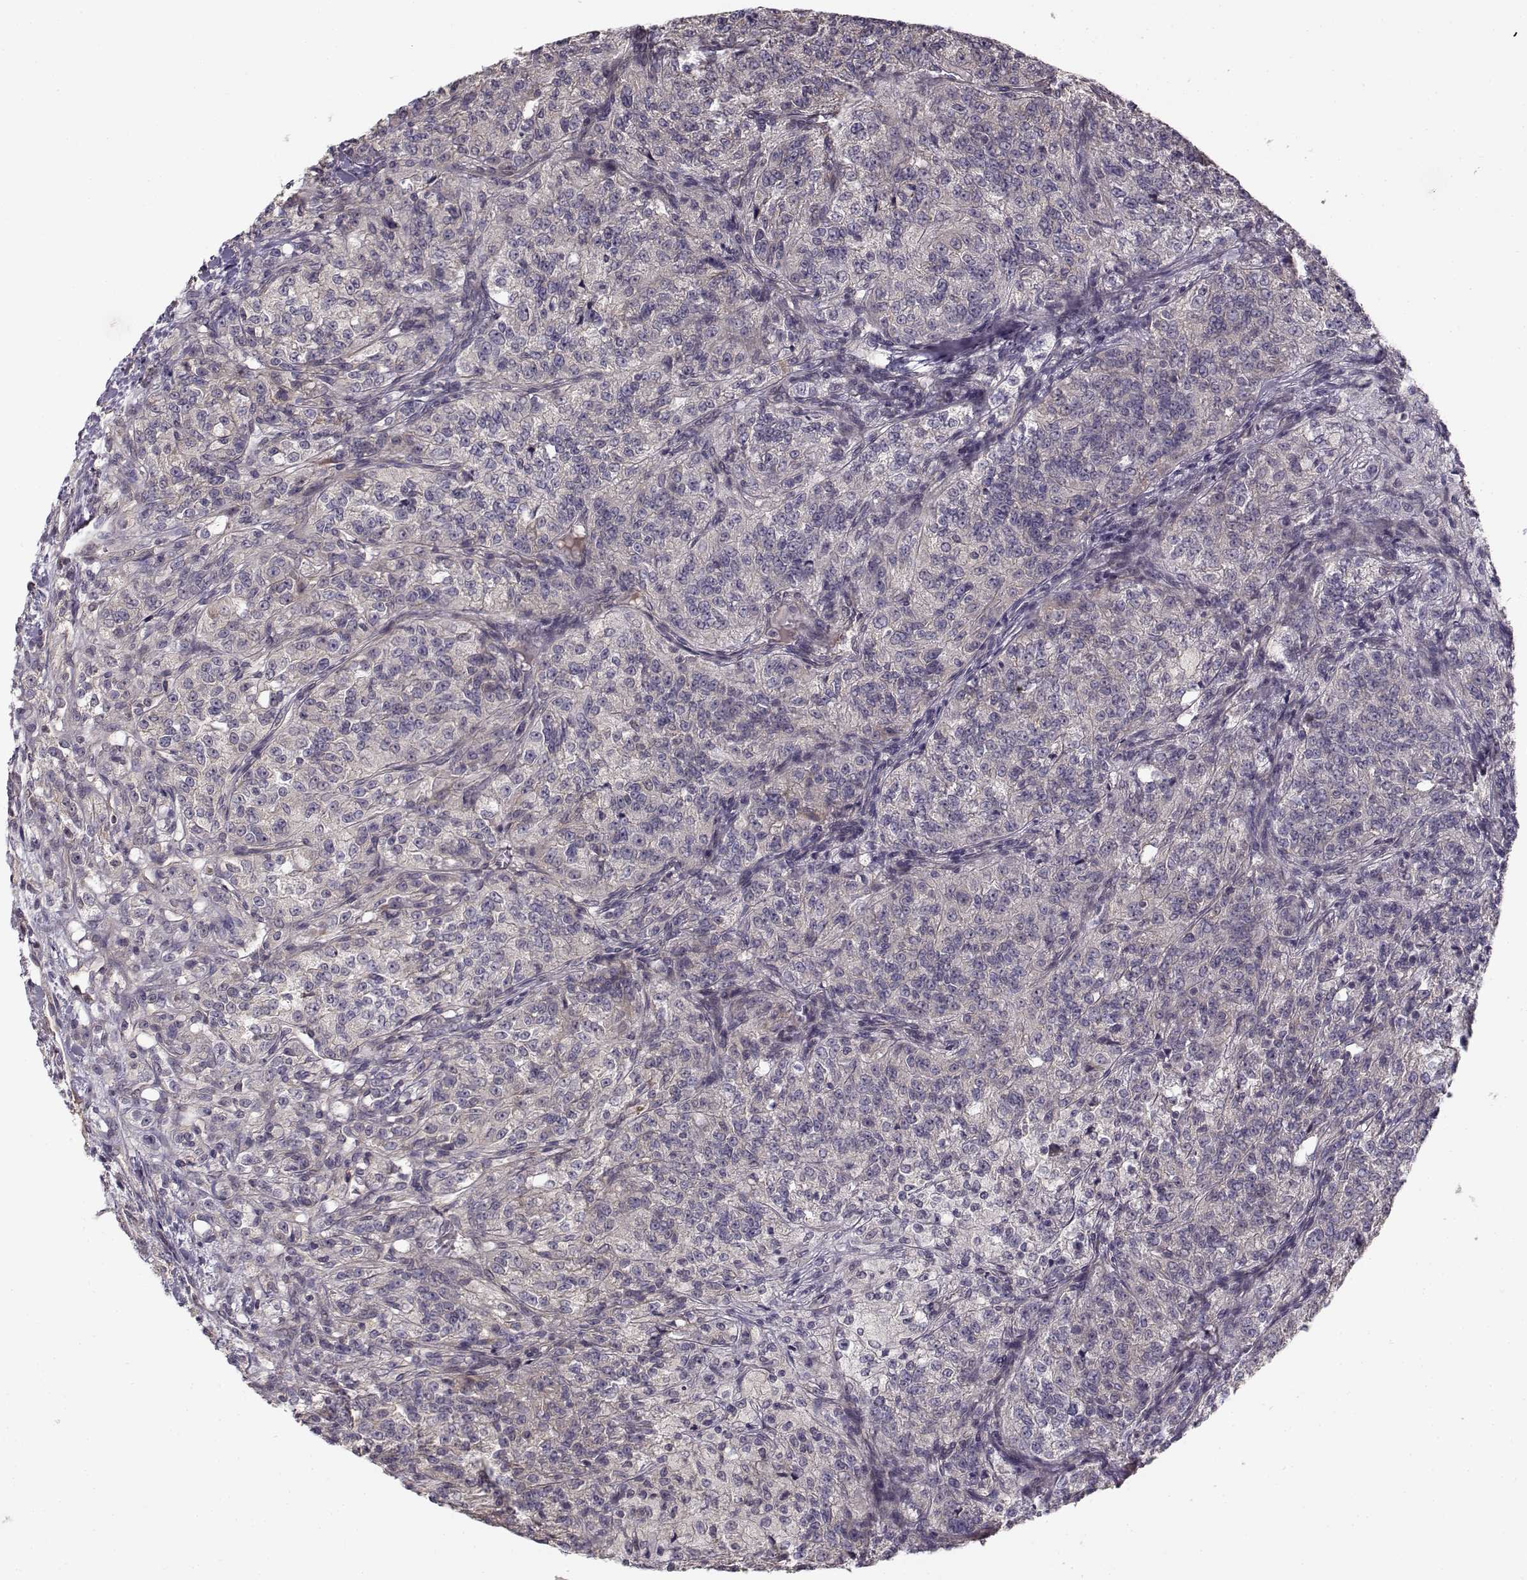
{"staining": {"intensity": "negative", "quantity": "none", "location": "none"}, "tissue": "renal cancer", "cell_type": "Tumor cells", "image_type": "cancer", "snomed": [{"axis": "morphology", "description": "Adenocarcinoma, NOS"}, {"axis": "topography", "description": "Kidney"}], "caption": "High power microscopy micrograph of an IHC photomicrograph of renal cancer (adenocarcinoma), revealing no significant positivity in tumor cells.", "gene": "ENTPD8", "patient": {"sex": "female", "age": 63}}